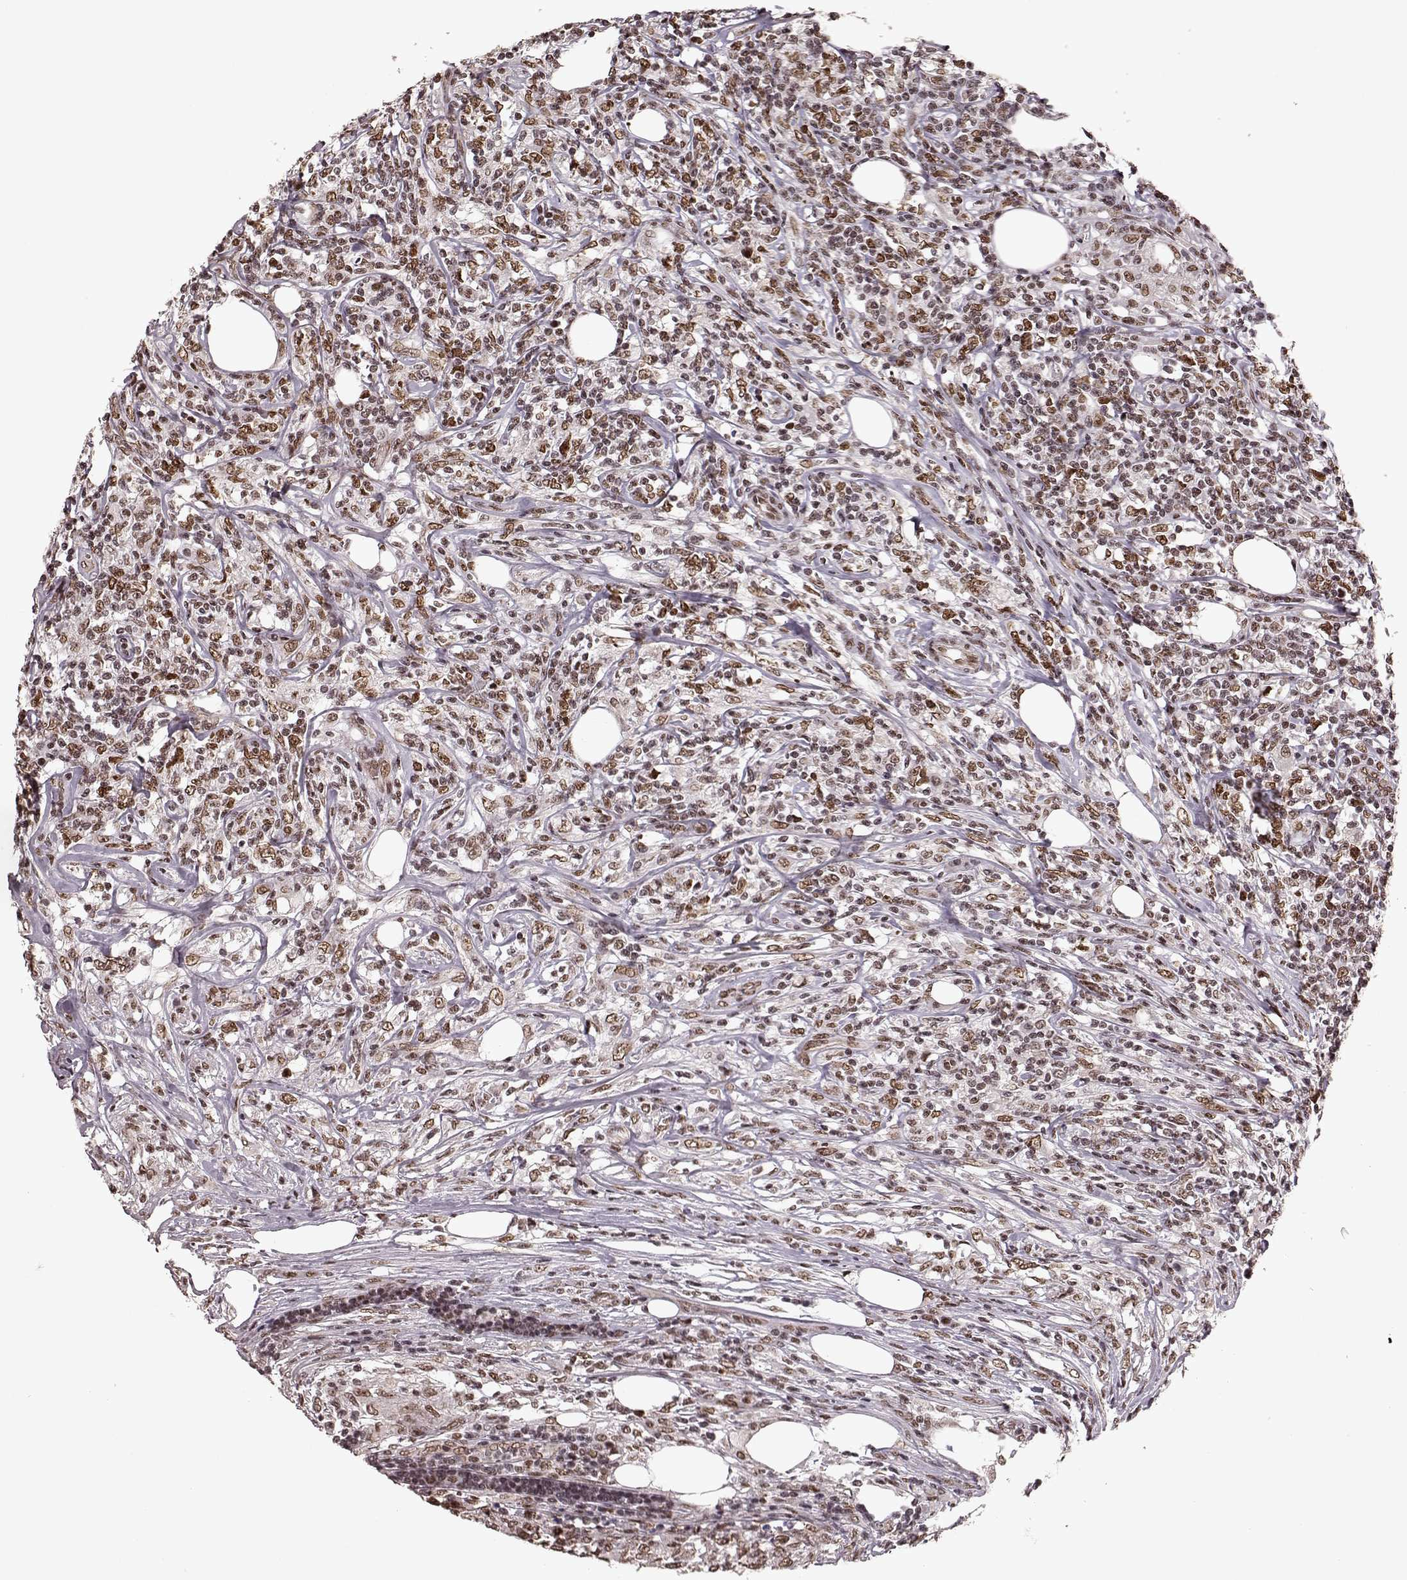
{"staining": {"intensity": "weak", "quantity": ">75%", "location": "nuclear"}, "tissue": "lymphoma", "cell_type": "Tumor cells", "image_type": "cancer", "snomed": [{"axis": "morphology", "description": "Malignant lymphoma, non-Hodgkin's type, High grade"}, {"axis": "topography", "description": "Lymph node"}], "caption": "High-grade malignant lymphoma, non-Hodgkin's type stained with DAB (3,3'-diaminobenzidine) IHC demonstrates low levels of weak nuclear expression in approximately >75% of tumor cells.", "gene": "RRAGD", "patient": {"sex": "female", "age": 84}}